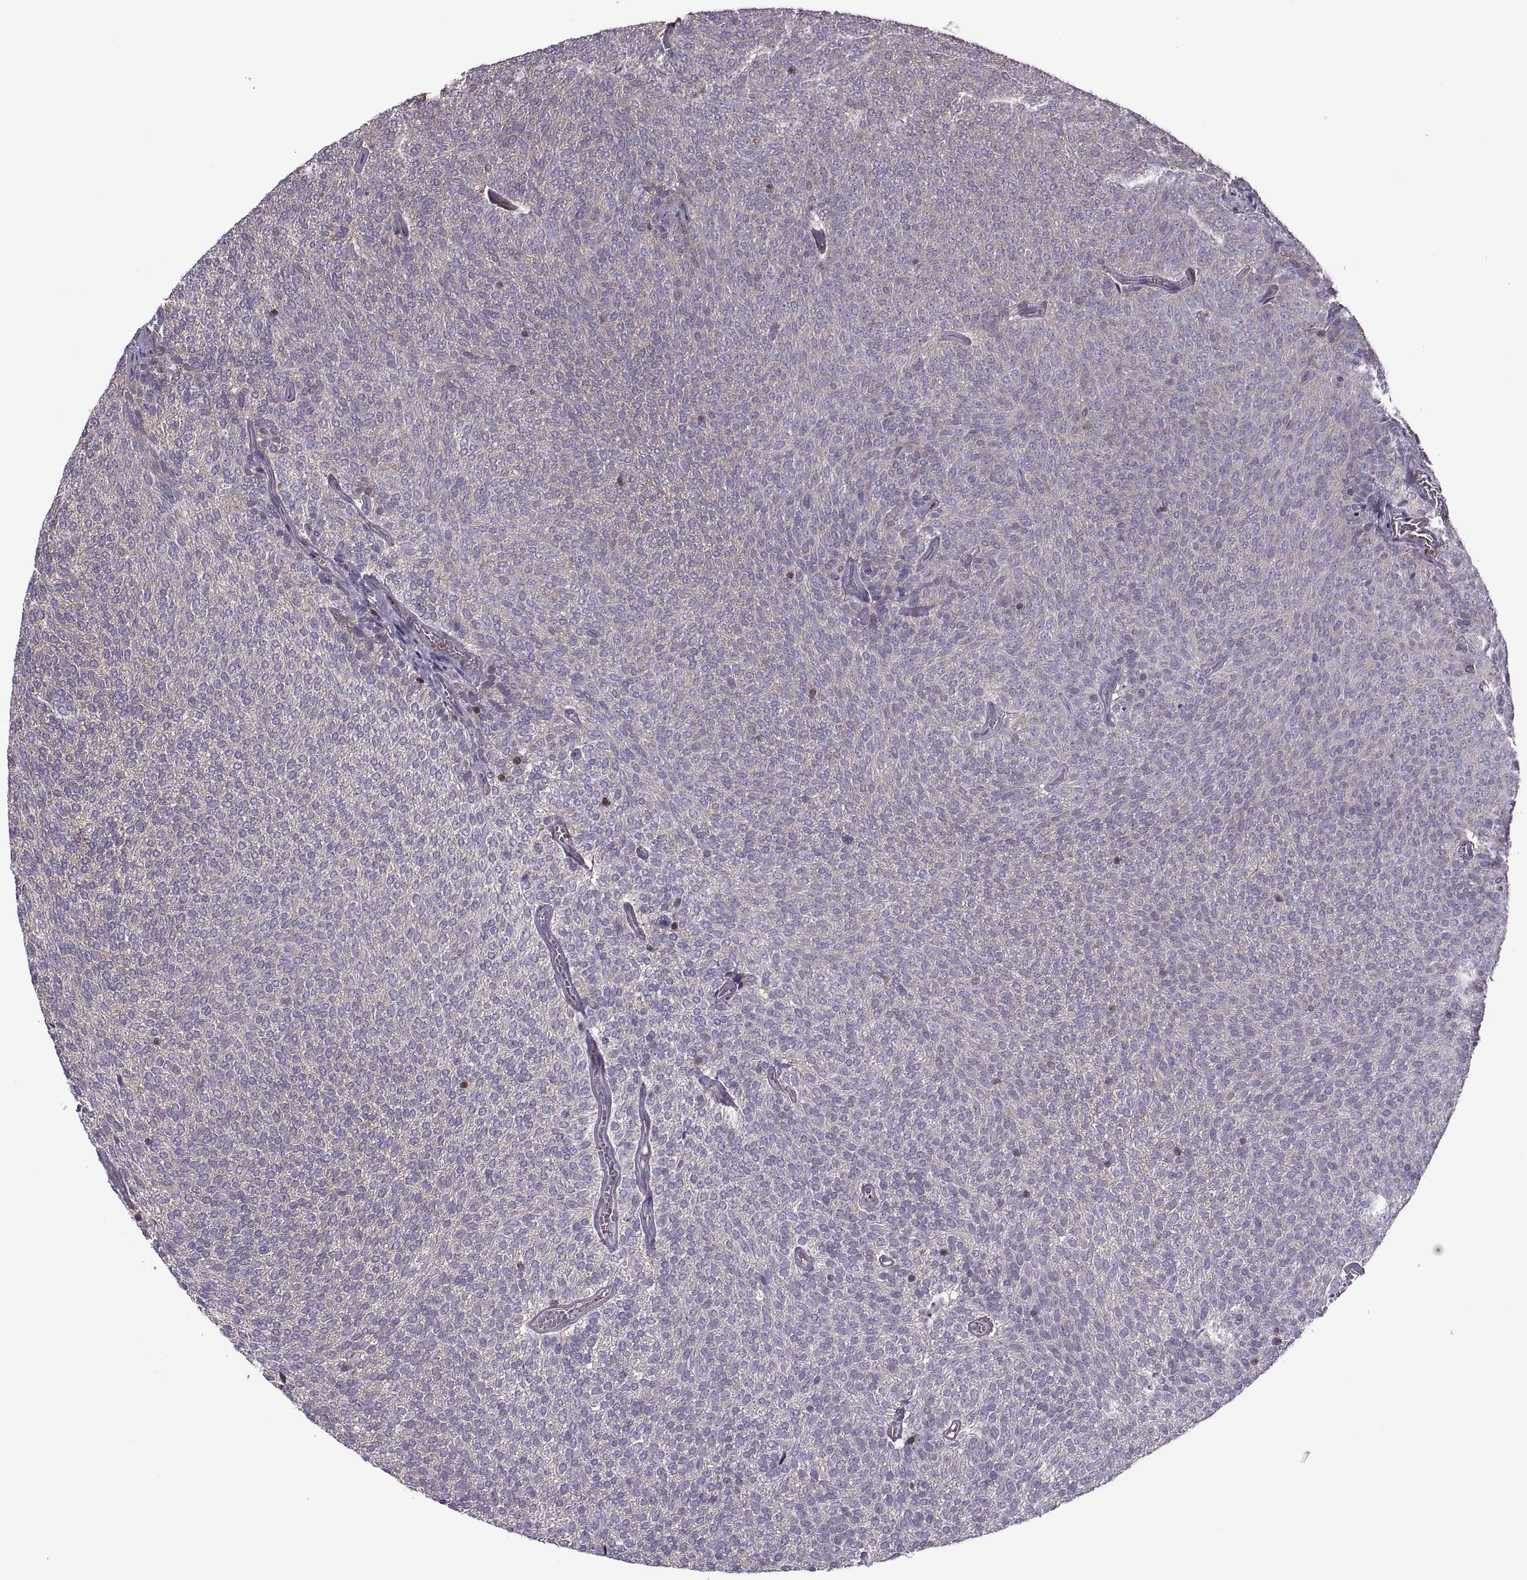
{"staining": {"intensity": "negative", "quantity": "none", "location": "none"}, "tissue": "urothelial cancer", "cell_type": "Tumor cells", "image_type": "cancer", "snomed": [{"axis": "morphology", "description": "Urothelial carcinoma, Low grade"}, {"axis": "topography", "description": "Urinary bladder"}], "caption": "Immunohistochemical staining of human low-grade urothelial carcinoma exhibits no significant staining in tumor cells.", "gene": "SLC2A3", "patient": {"sex": "male", "age": 77}}